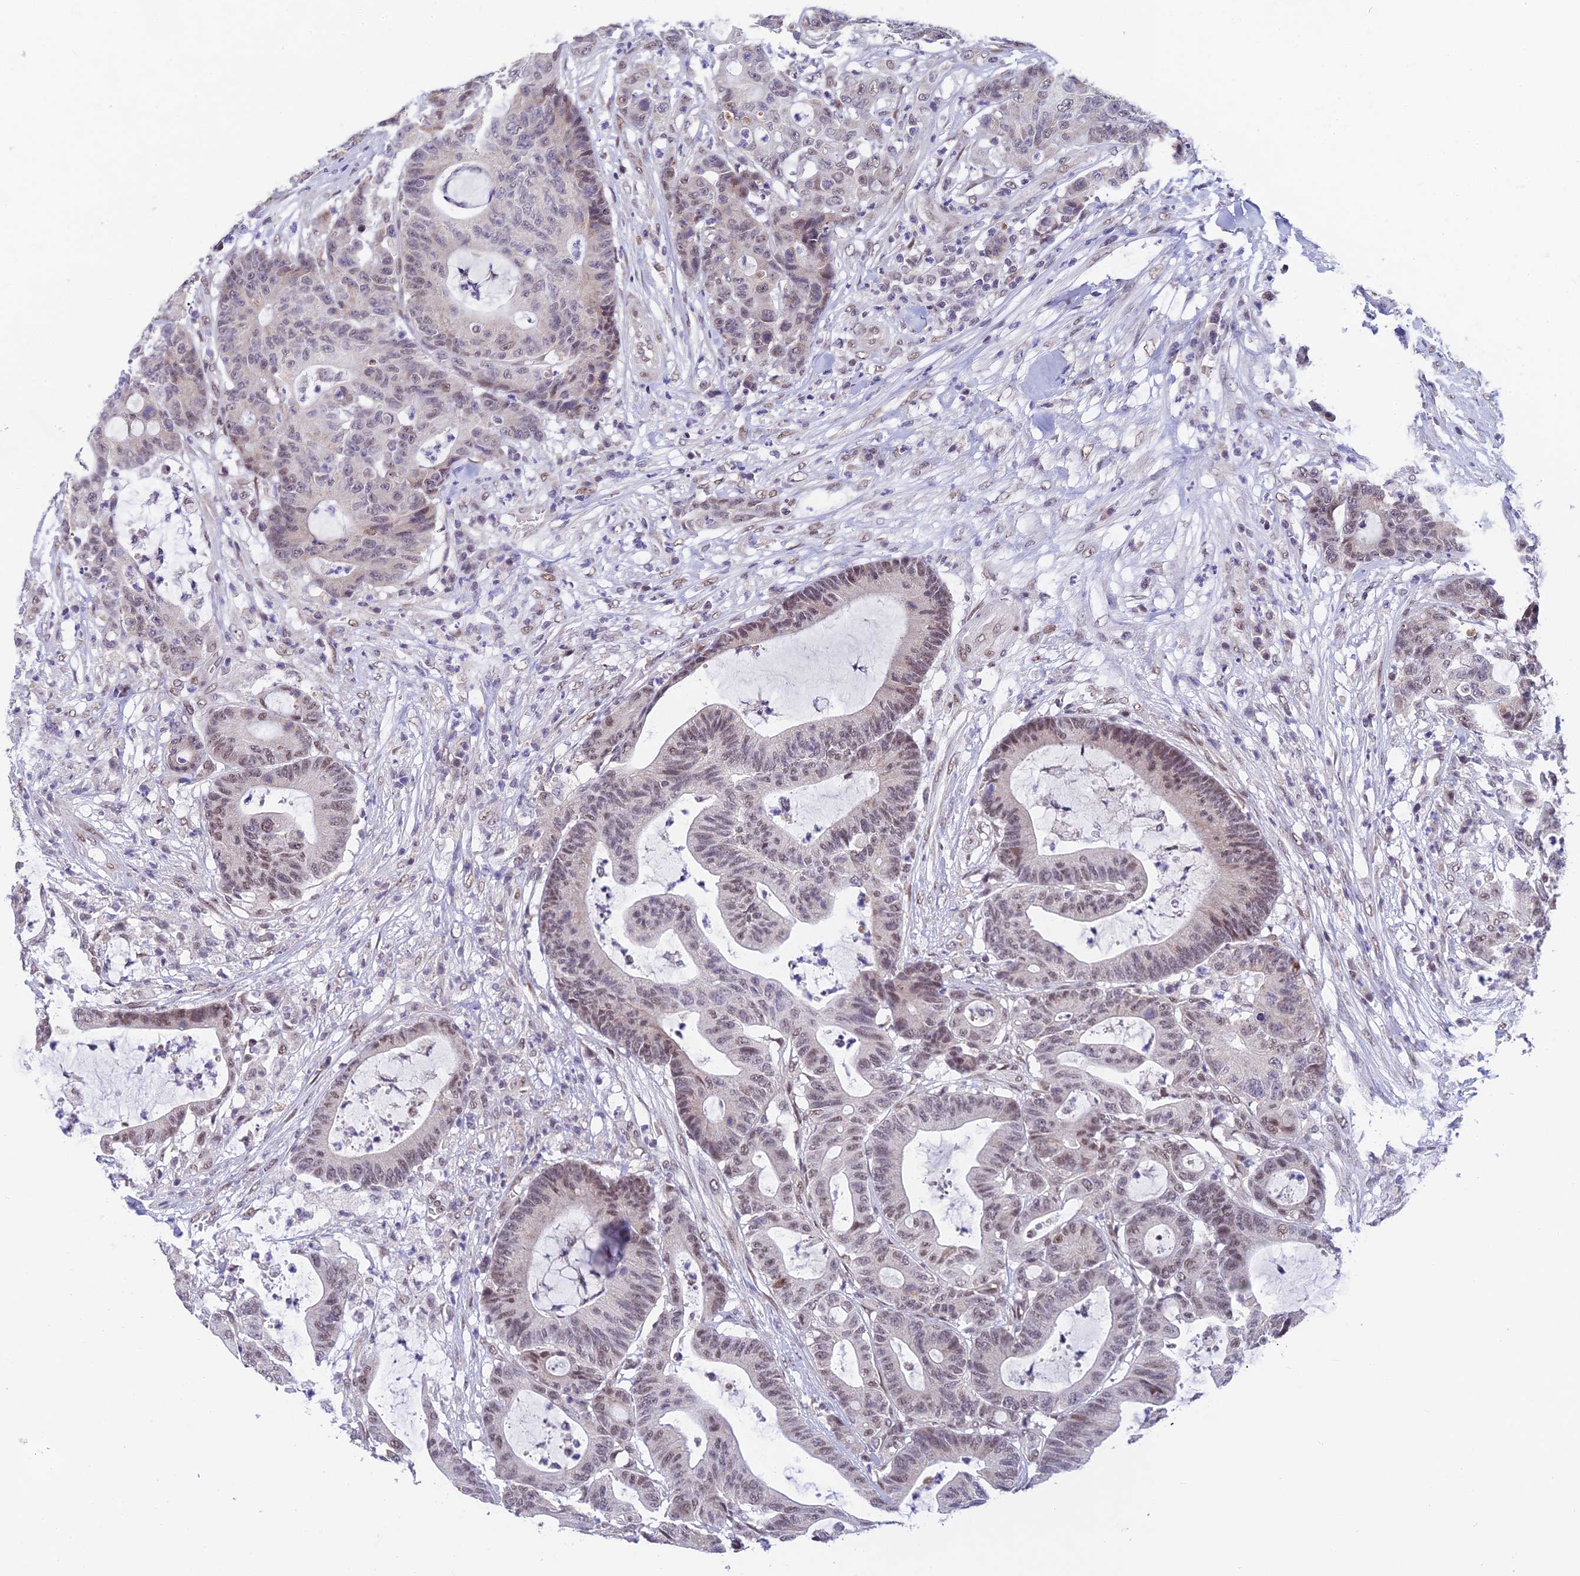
{"staining": {"intensity": "weak", "quantity": ">75%", "location": "nuclear"}, "tissue": "colorectal cancer", "cell_type": "Tumor cells", "image_type": "cancer", "snomed": [{"axis": "morphology", "description": "Adenocarcinoma, NOS"}, {"axis": "topography", "description": "Colon"}], "caption": "Immunohistochemistry (IHC) (DAB (3,3'-diaminobenzidine)) staining of adenocarcinoma (colorectal) displays weak nuclear protein positivity in about >75% of tumor cells. (Stains: DAB (3,3'-diaminobenzidine) in brown, nuclei in blue, Microscopy: brightfield microscopy at high magnification).", "gene": "C2orf49", "patient": {"sex": "female", "age": 84}}